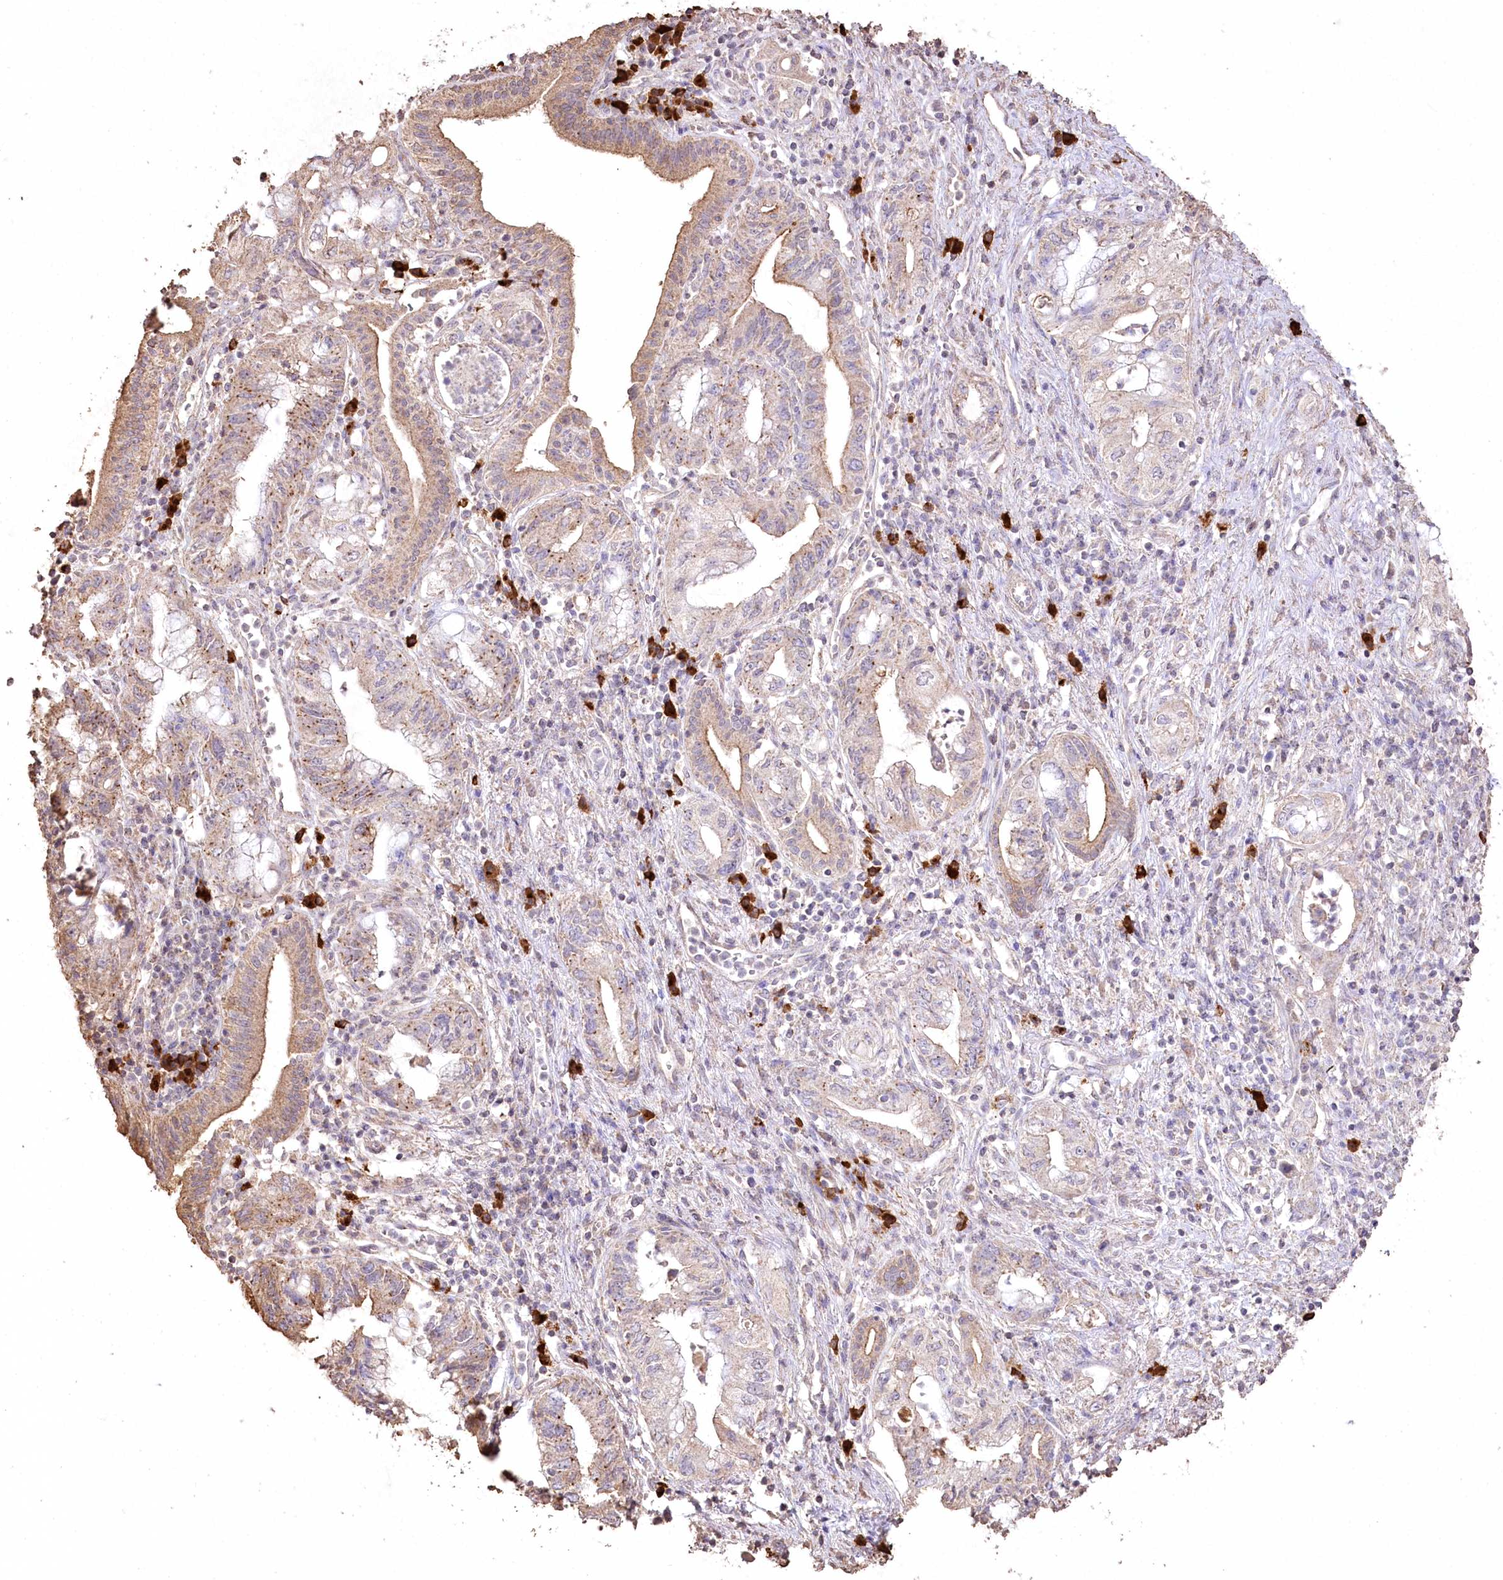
{"staining": {"intensity": "moderate", "quantity": "25%-75%", "location": "cytoplasmic/membranous"}, "tissue": "pancreatic cancer", "cell_type": "Tumor cells", "image_type": "cancer", "snomed": [{"axis": "morphology", "description": "Adenocarcinoma, NOS"}, {"axis": "topography", "description": "Pancreas"}], "caption": "Protein staining of adenocarcinoma (pancreatic) tissue shows moderate cytoplasmic/membranous positivity in about 25%-75% of tumor cells.", "gene": "IREB2", "patient": {"sex": "female", "age": 73}}